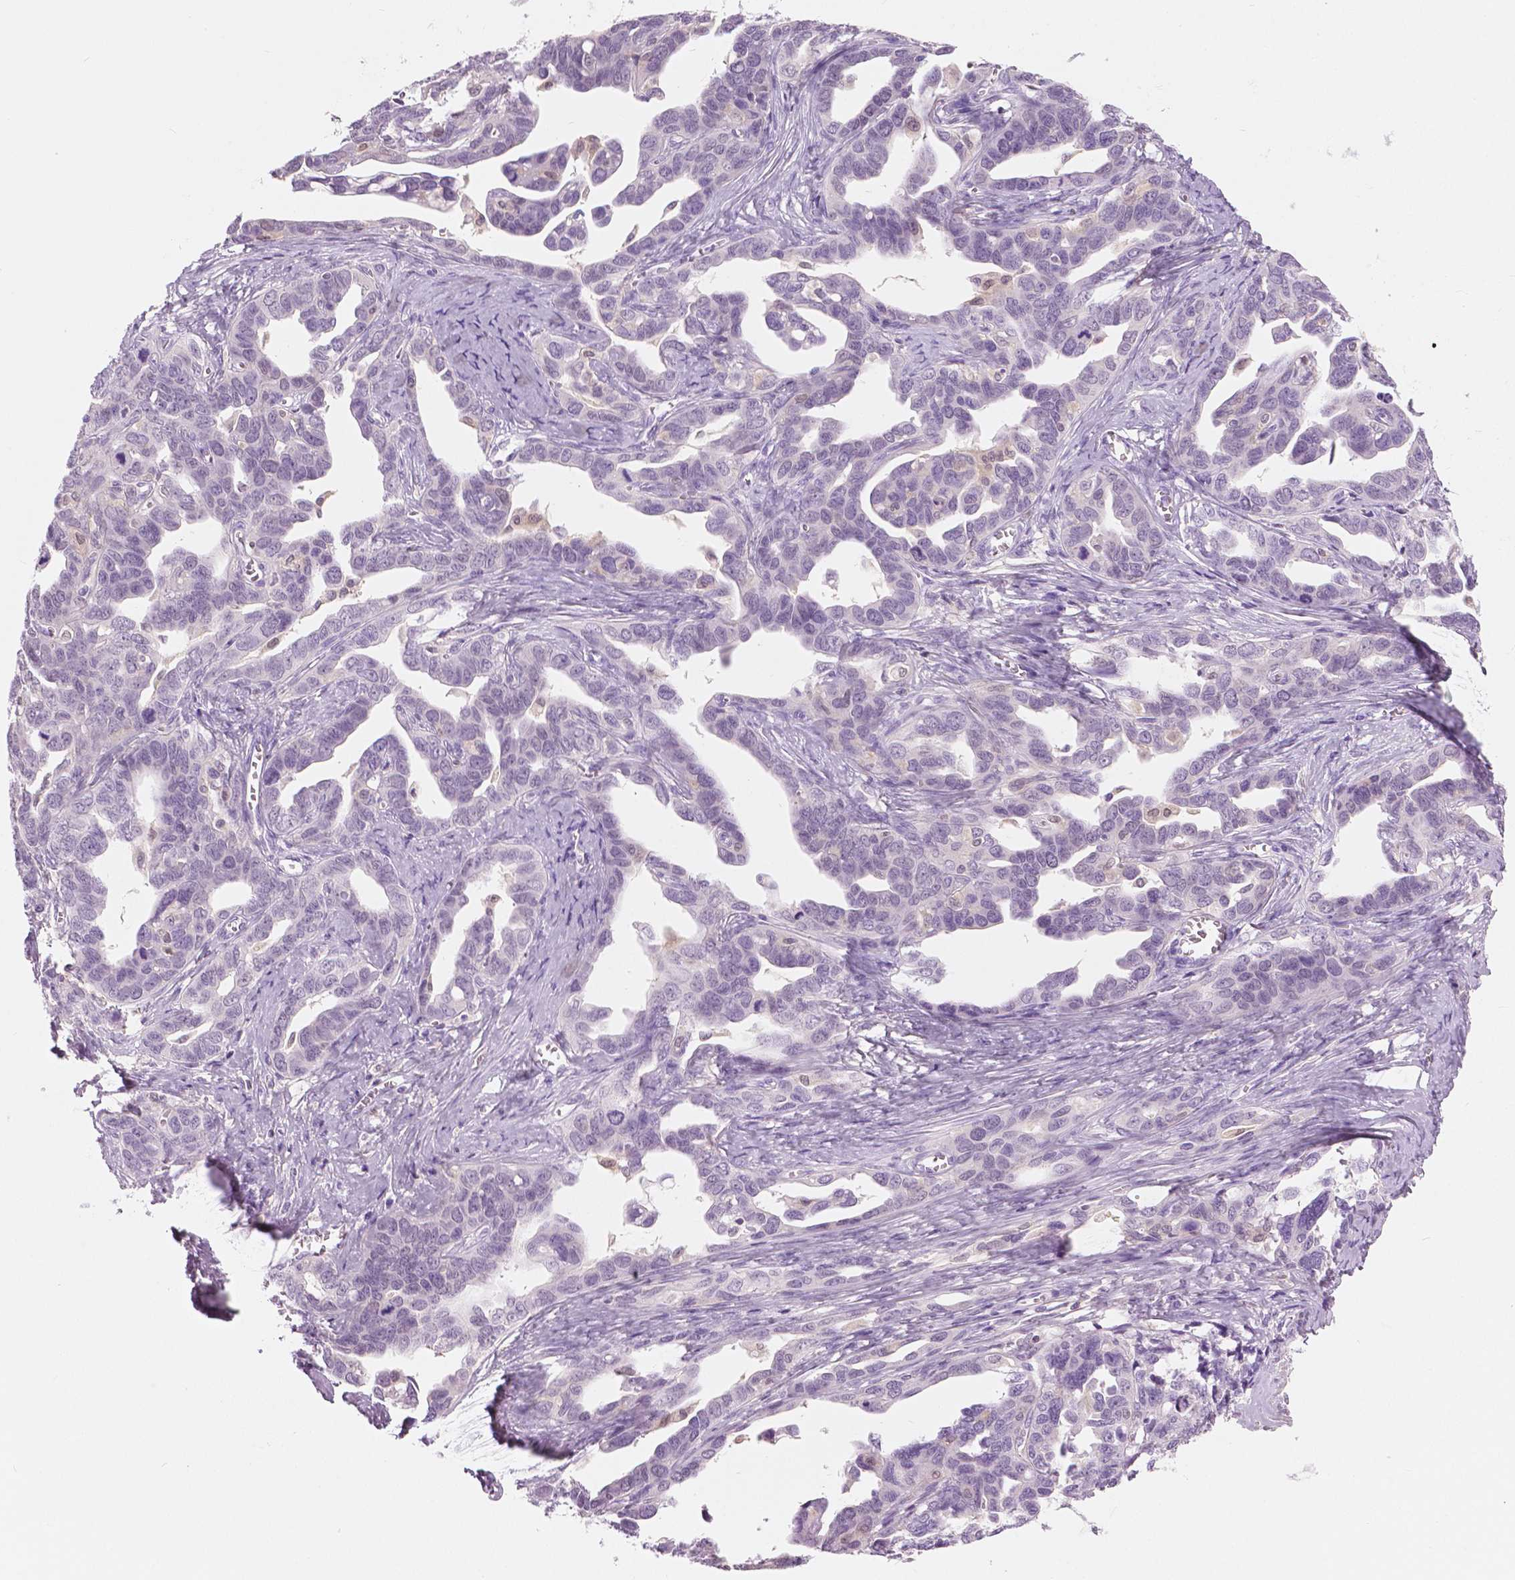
{"staining": {"intensity": "negative", "quantity": "none", "location": "none"}, "tissue": "ovarian cancer", "cell_type": "Tumor cells", "image_type": "cancer", "snomed": [{"axis": "morphology", "description": "Cystadenocarcinoma, serous, NOS"}, {"axis": "topography", "description": "Ovary"}], "caption": "Immunohistochemistry micrograph of neoplastic tissue: human serous cystadenocarcinoma (ovarian) stained with DAB (3,3'-diaminobenzidine) shows no significant protein staining in tumor cells.", "gene": "GALM", "patient": {"sex": "female", "age": 69}}